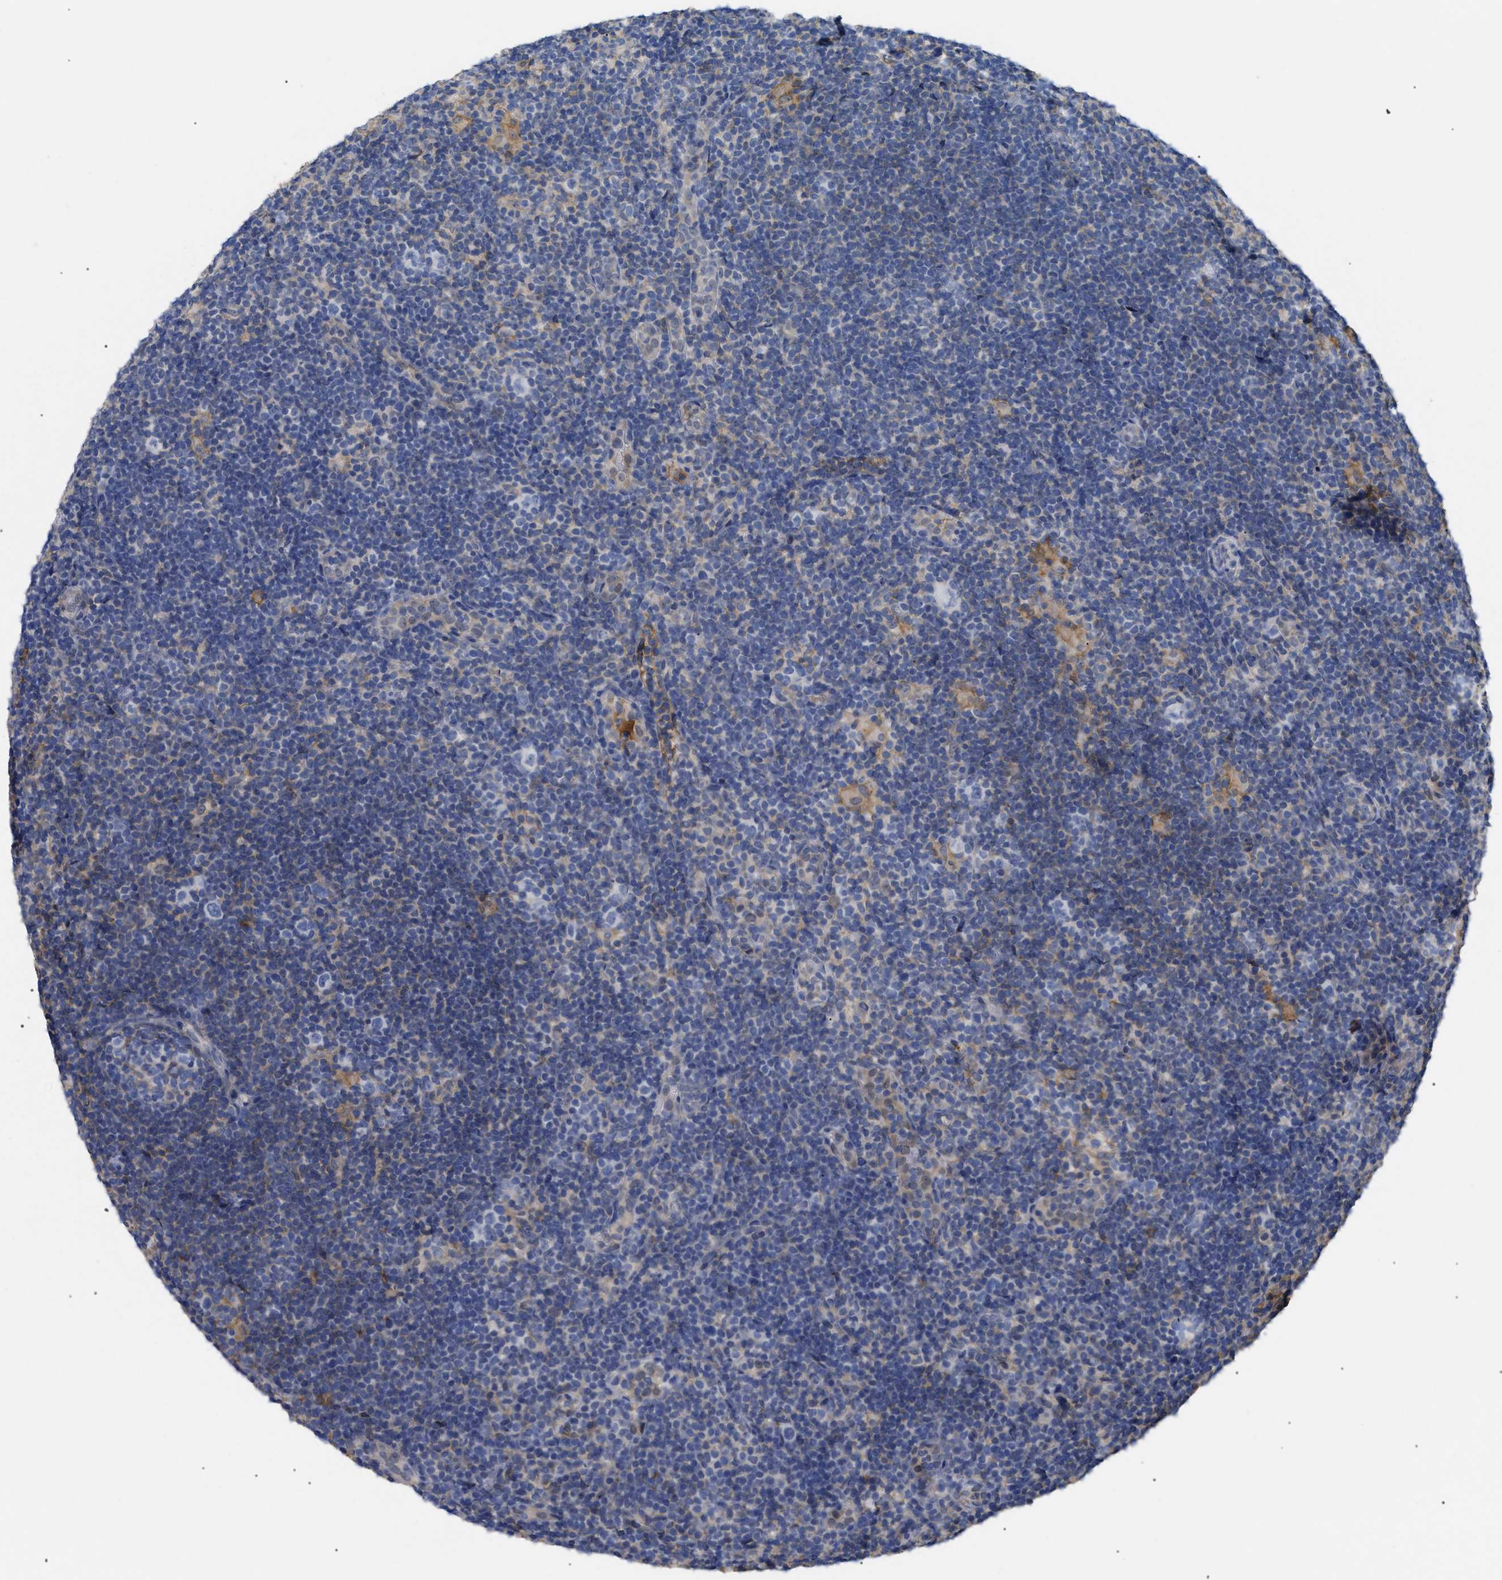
{"staining": {"intensity": "negative", "quantity": "none", "location": "none"}, "tissue": "lymphoma", "cell_type": "Tumor cells", "image_type": "cancer", "snomed": [{"axis": "morphology", "description": "Hodgkin's disease, NOS"}, {"axis": "topography", "description": "Lymph node"}], "caption": "The immunohistochemistry (IHC) photomicrograph has no significant staining in tumor cells of lymphoma tissue.", "gene": "ANXA4", "patient": {"sex": "female", "age": 57}}